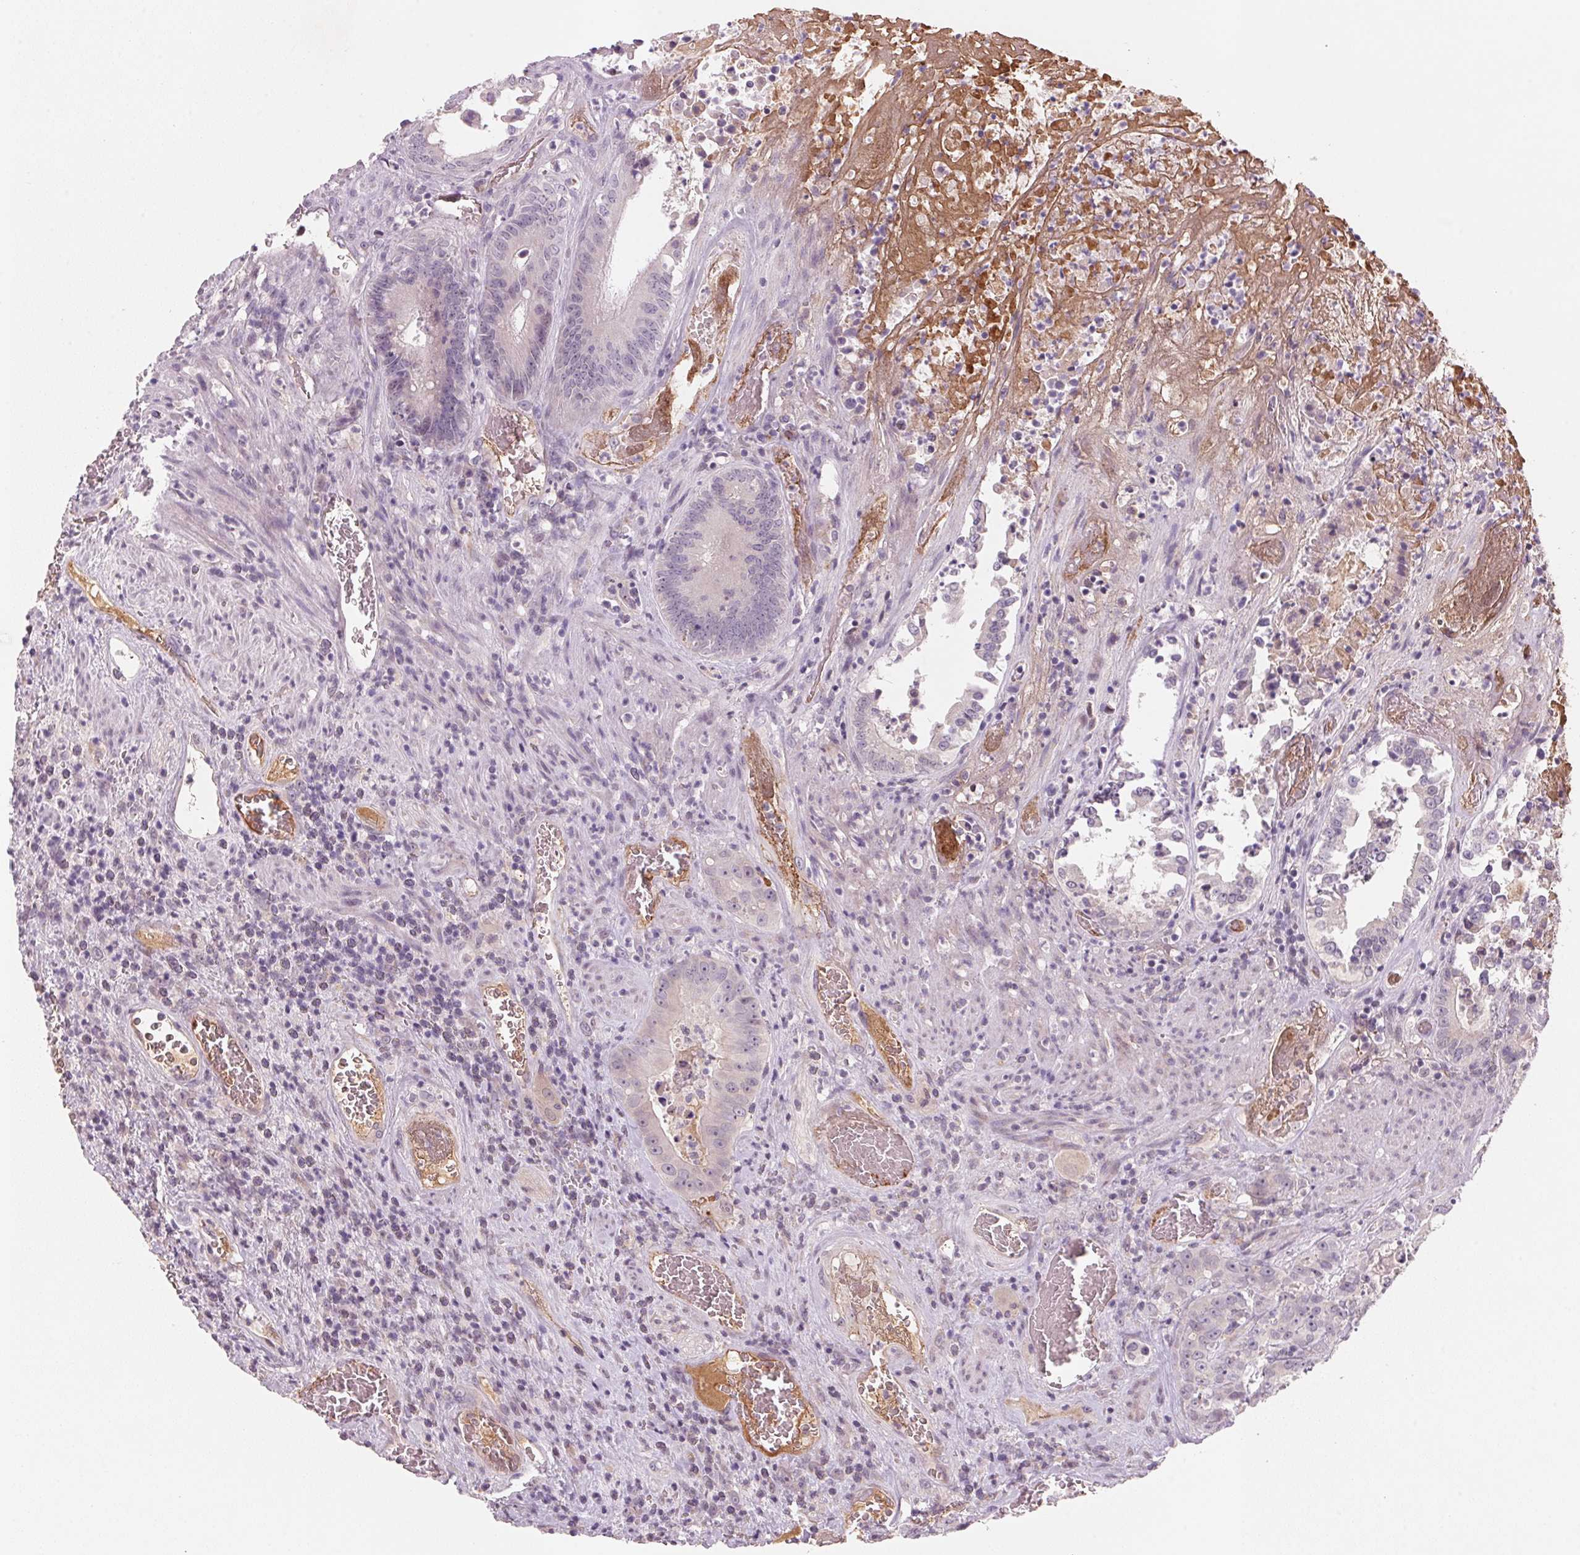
{"staining": {"intensity": "negative", "quantity": "none", "location": "none"}, "tissue": "colorectal cancer", "cell_type": "Tumor cells", "image_type": "cancer", "snomed": [{"axis": "morphology", "description": "Adenocarcinoma, NOS"}, {"axis": "topography", "description": "Rectum"}], "caption": "A photomicrograph of human adenocarcinoma (colorectal) is negative for staining in tumor cells.", "gene": "ADAM20", "patient": {"sex": "female", "age": 62}}